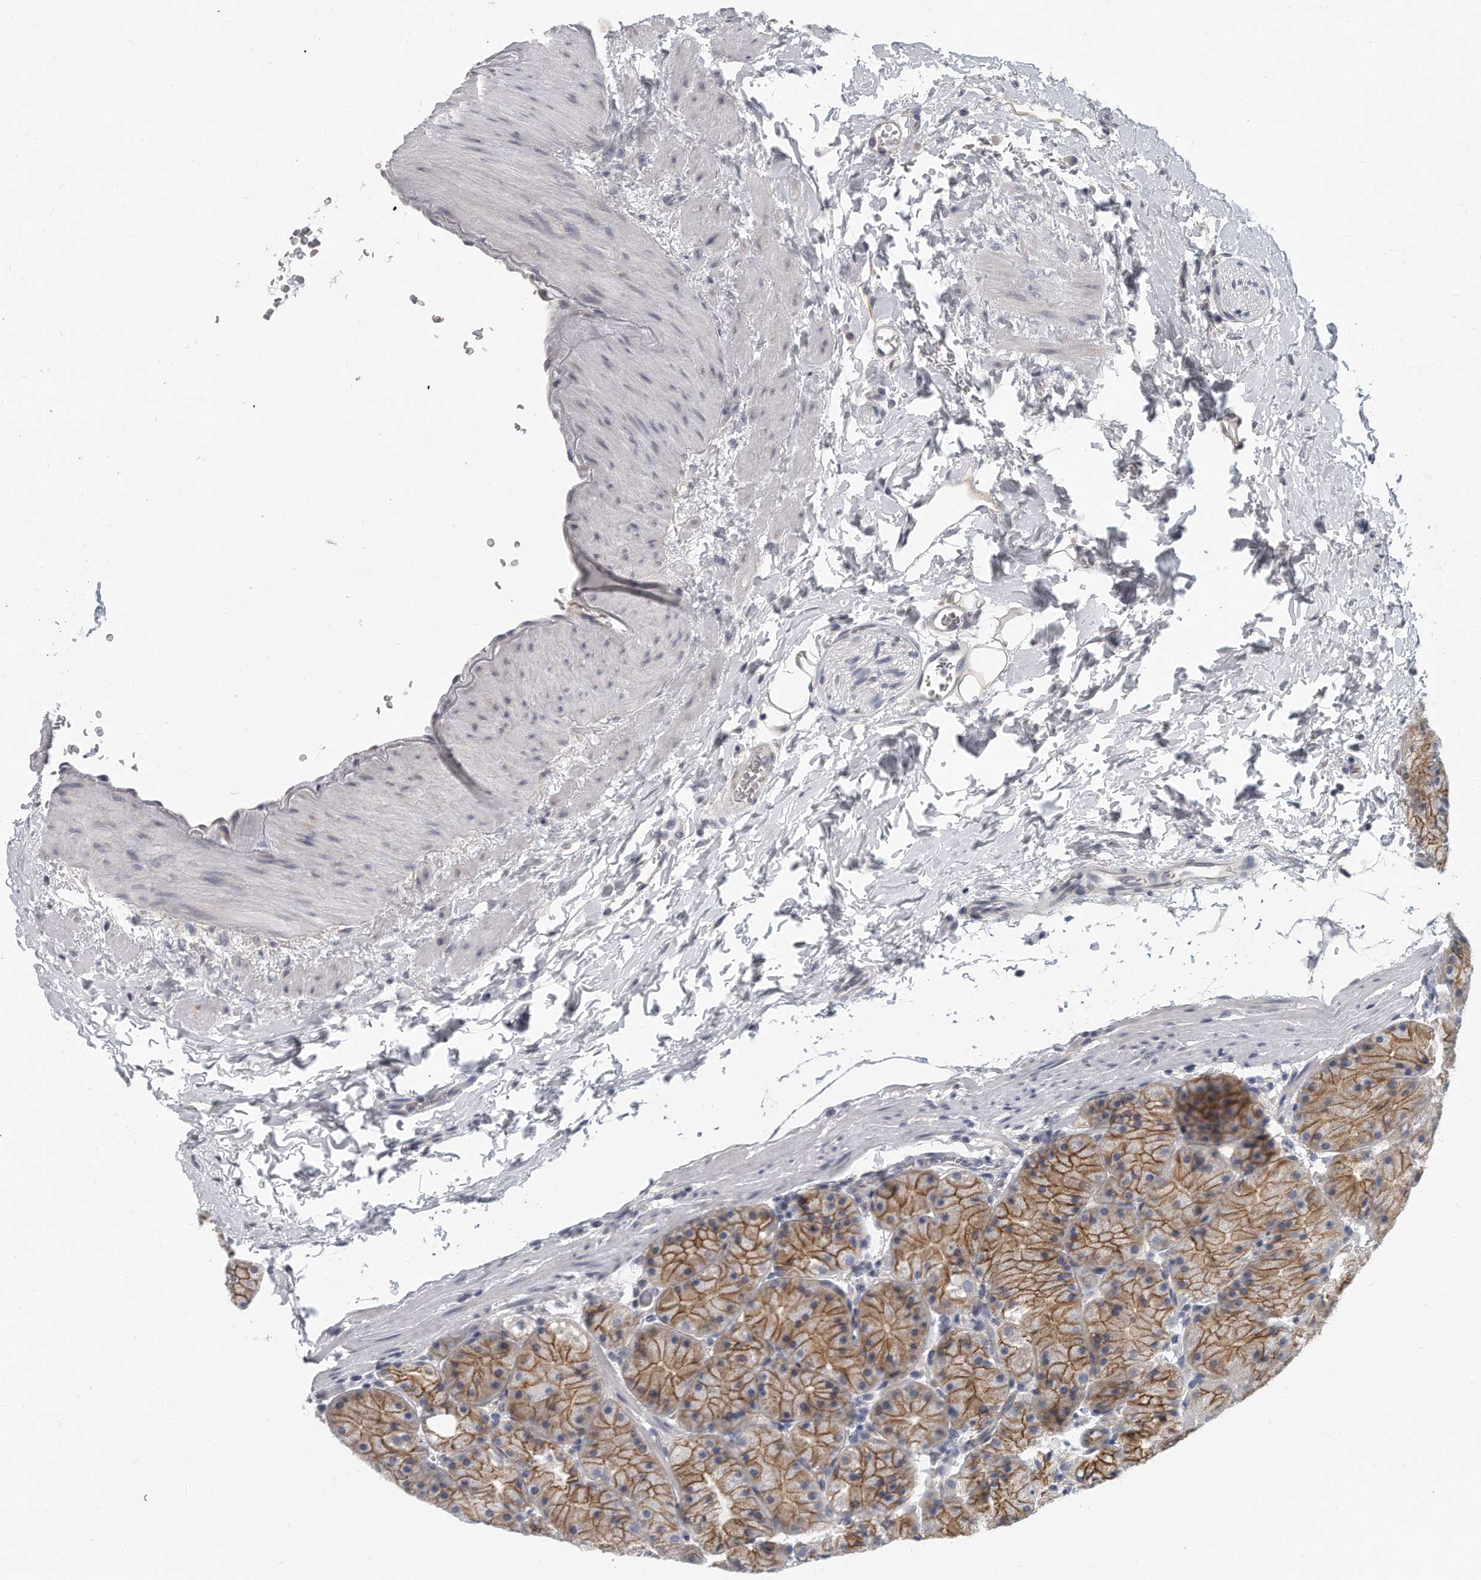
{"staining": {"intensity": "strong", "quantity": "25%-75%", "location": "cytoplasmic/membranous"}, "tissue": "stomach", "cell_type": "Glandular cells", "image_type": "normal", "snomed": [{"axis": "morphology", "description": "Normal tissue, NOS"}, {"axis": "topography", "description": "Stomach, upper"}, {"axis": "topography", "description": "Stomach"}], "caption": "High-power microscopy captured an IHC histopathology image of benign stomach, revealing strong cytoplasmic/membranous expression in about 25%-75% of glandular cells.", "gene": "PLEKHA6", "patient": {"sex": "male", "age": 48}}